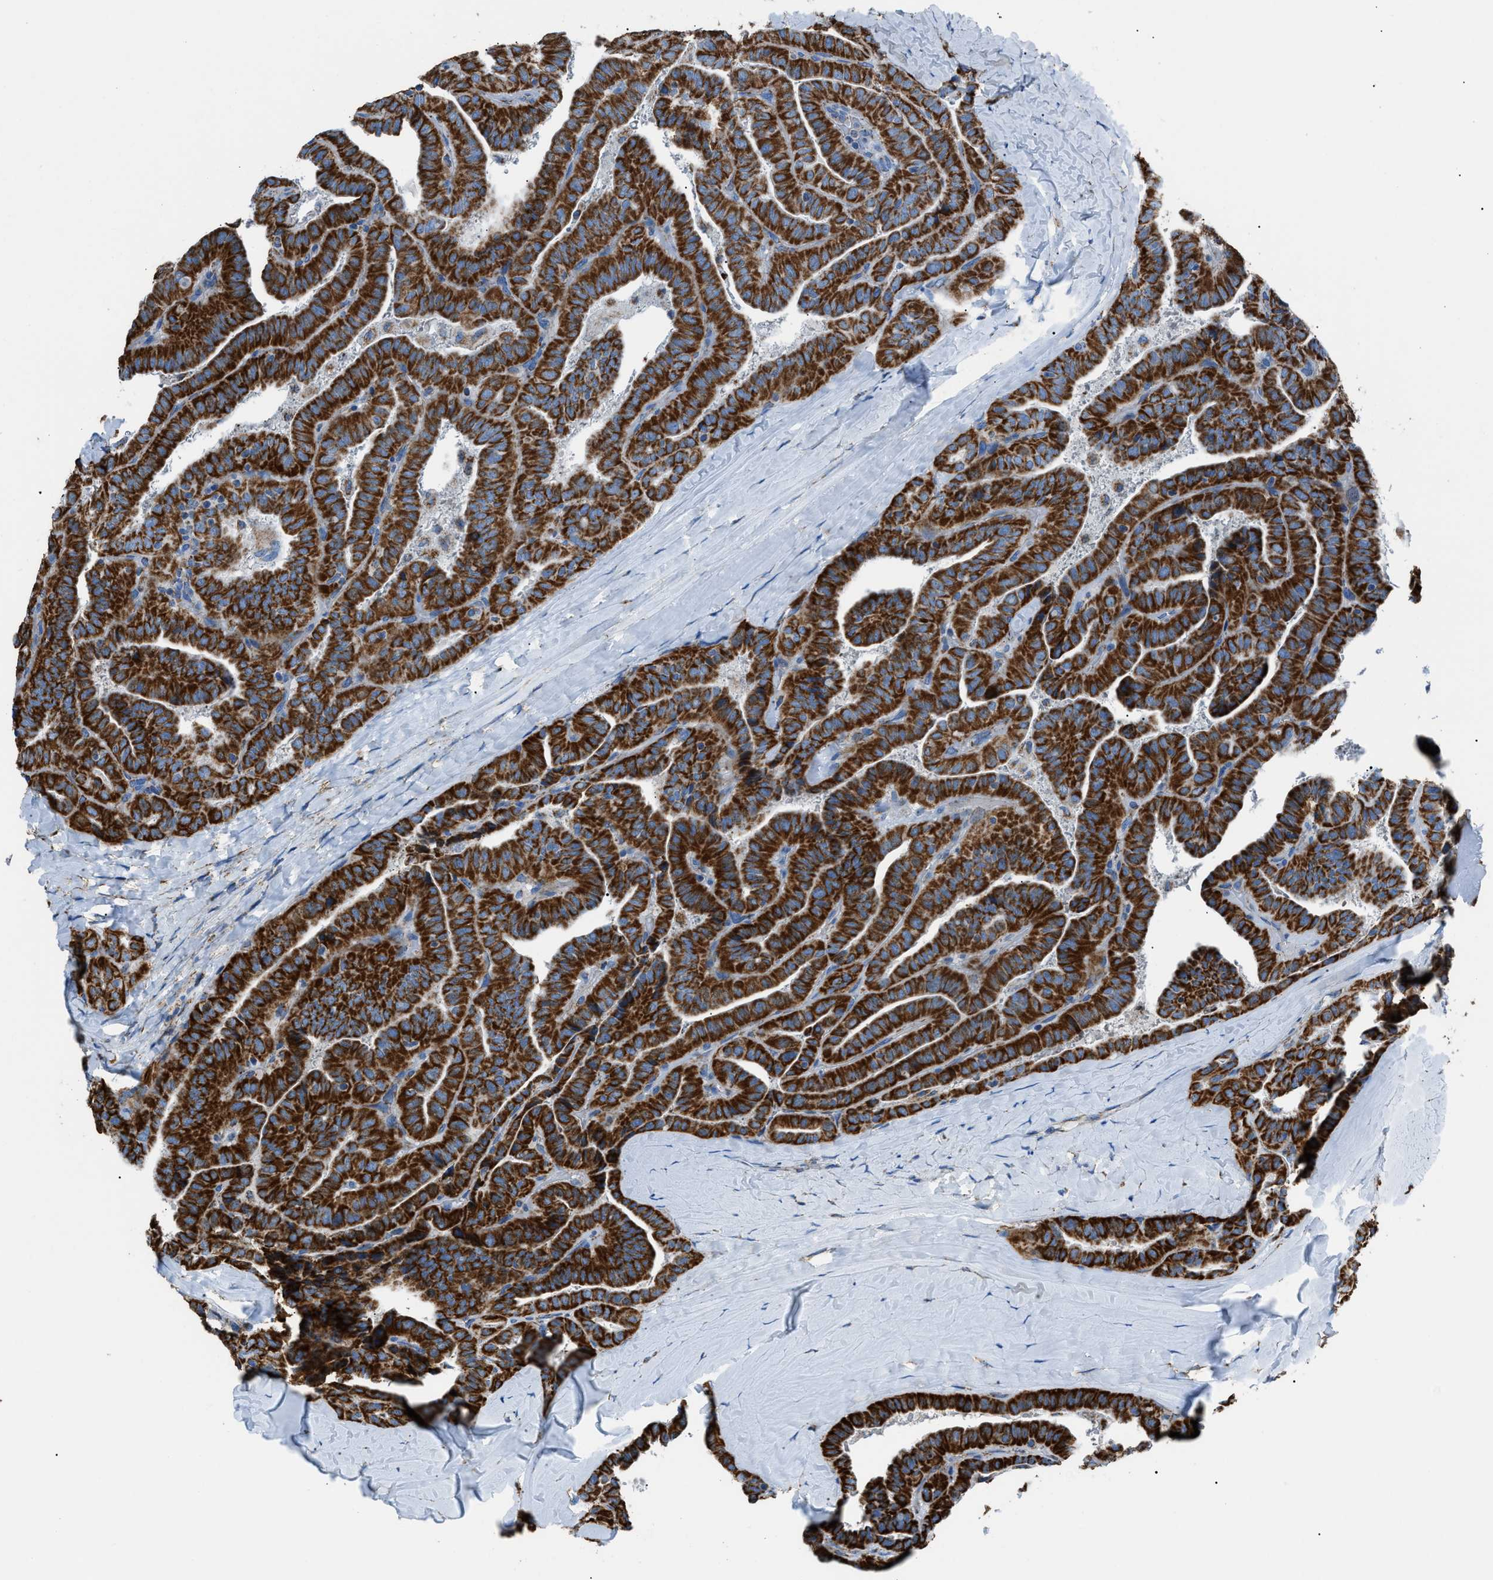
{"staining": {"intensity": "strong", "quantity": ">75%", "location": "cytoplasmic/membranous"}, "tissue": "thyroid cancer", "cell_type": "Tumor cells", "image_type": "cancer", "snomed": [{"axis": "morphology", "description": "Papillary adenocarcinoma, NOS"}, {"axis": "topography", "description": "Thyroid gland"}], "caption": "Protein analysis of thyroid papillary adenocarcinoma tissue reveals strong cytoplasmic/membranous staining in approximately >75% of tumor cells.", "gene": "PHB2", "patient": {"sex": "male", "age": 77}}